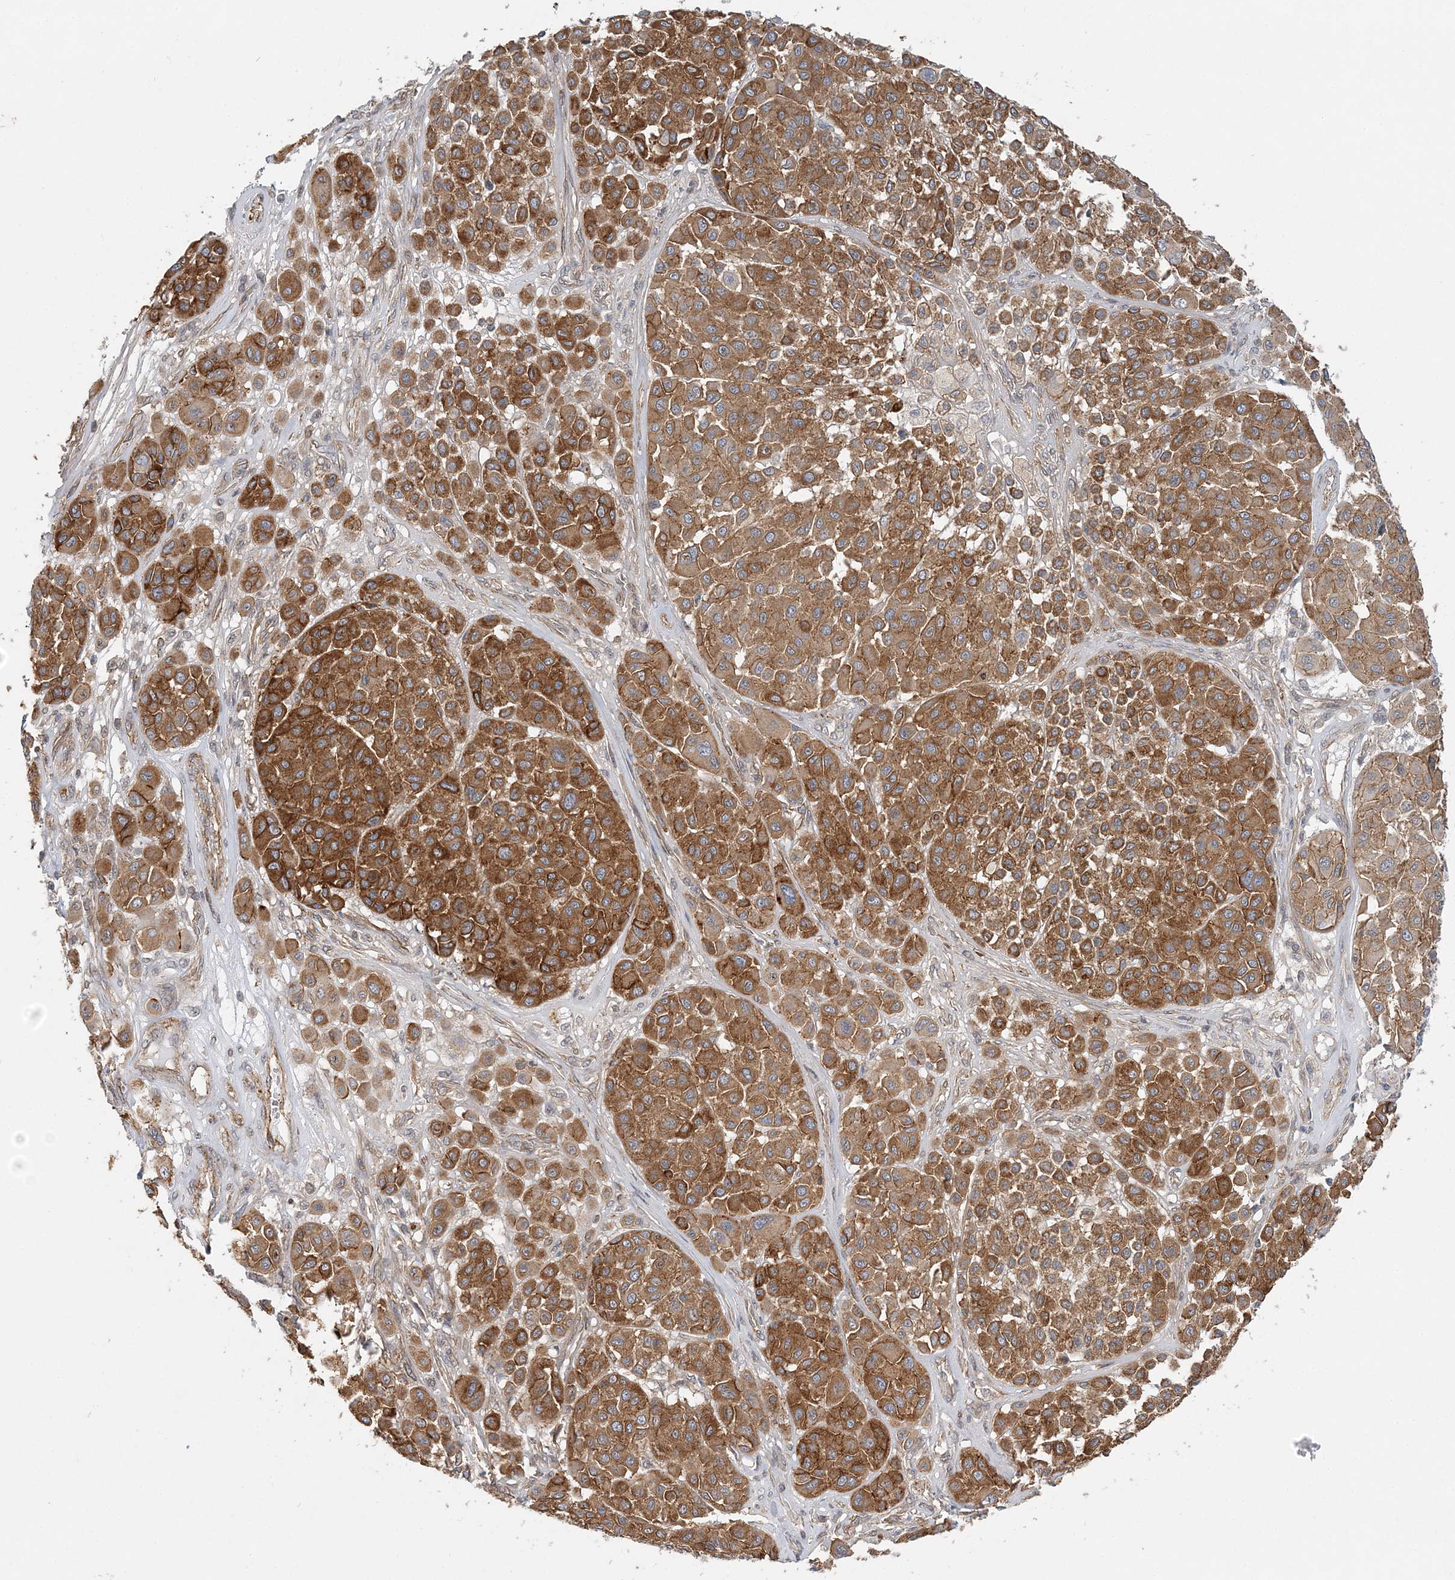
{"staining": {"intensity": "strong", "quantity": ">75%", "location": "cytoplasmic/membranous"}, "tissue": "melanoma", "cell_type": "Tumor cells", "image_type": "cancer", "snomed": [{"axis": "morphology", "description": "Malignant melanoma, Metastatic site"}, {"axis": "topography", "description": "Soft tissue"}], "caption": "Tumor cells demonstrate high levels of strong cytoplasmic/membranous staining in approximately >75% of cells in human malignant melanoma (metastatic site).", "gene": "MAT2B", "patient": {"sex": "male", "age": 41}}